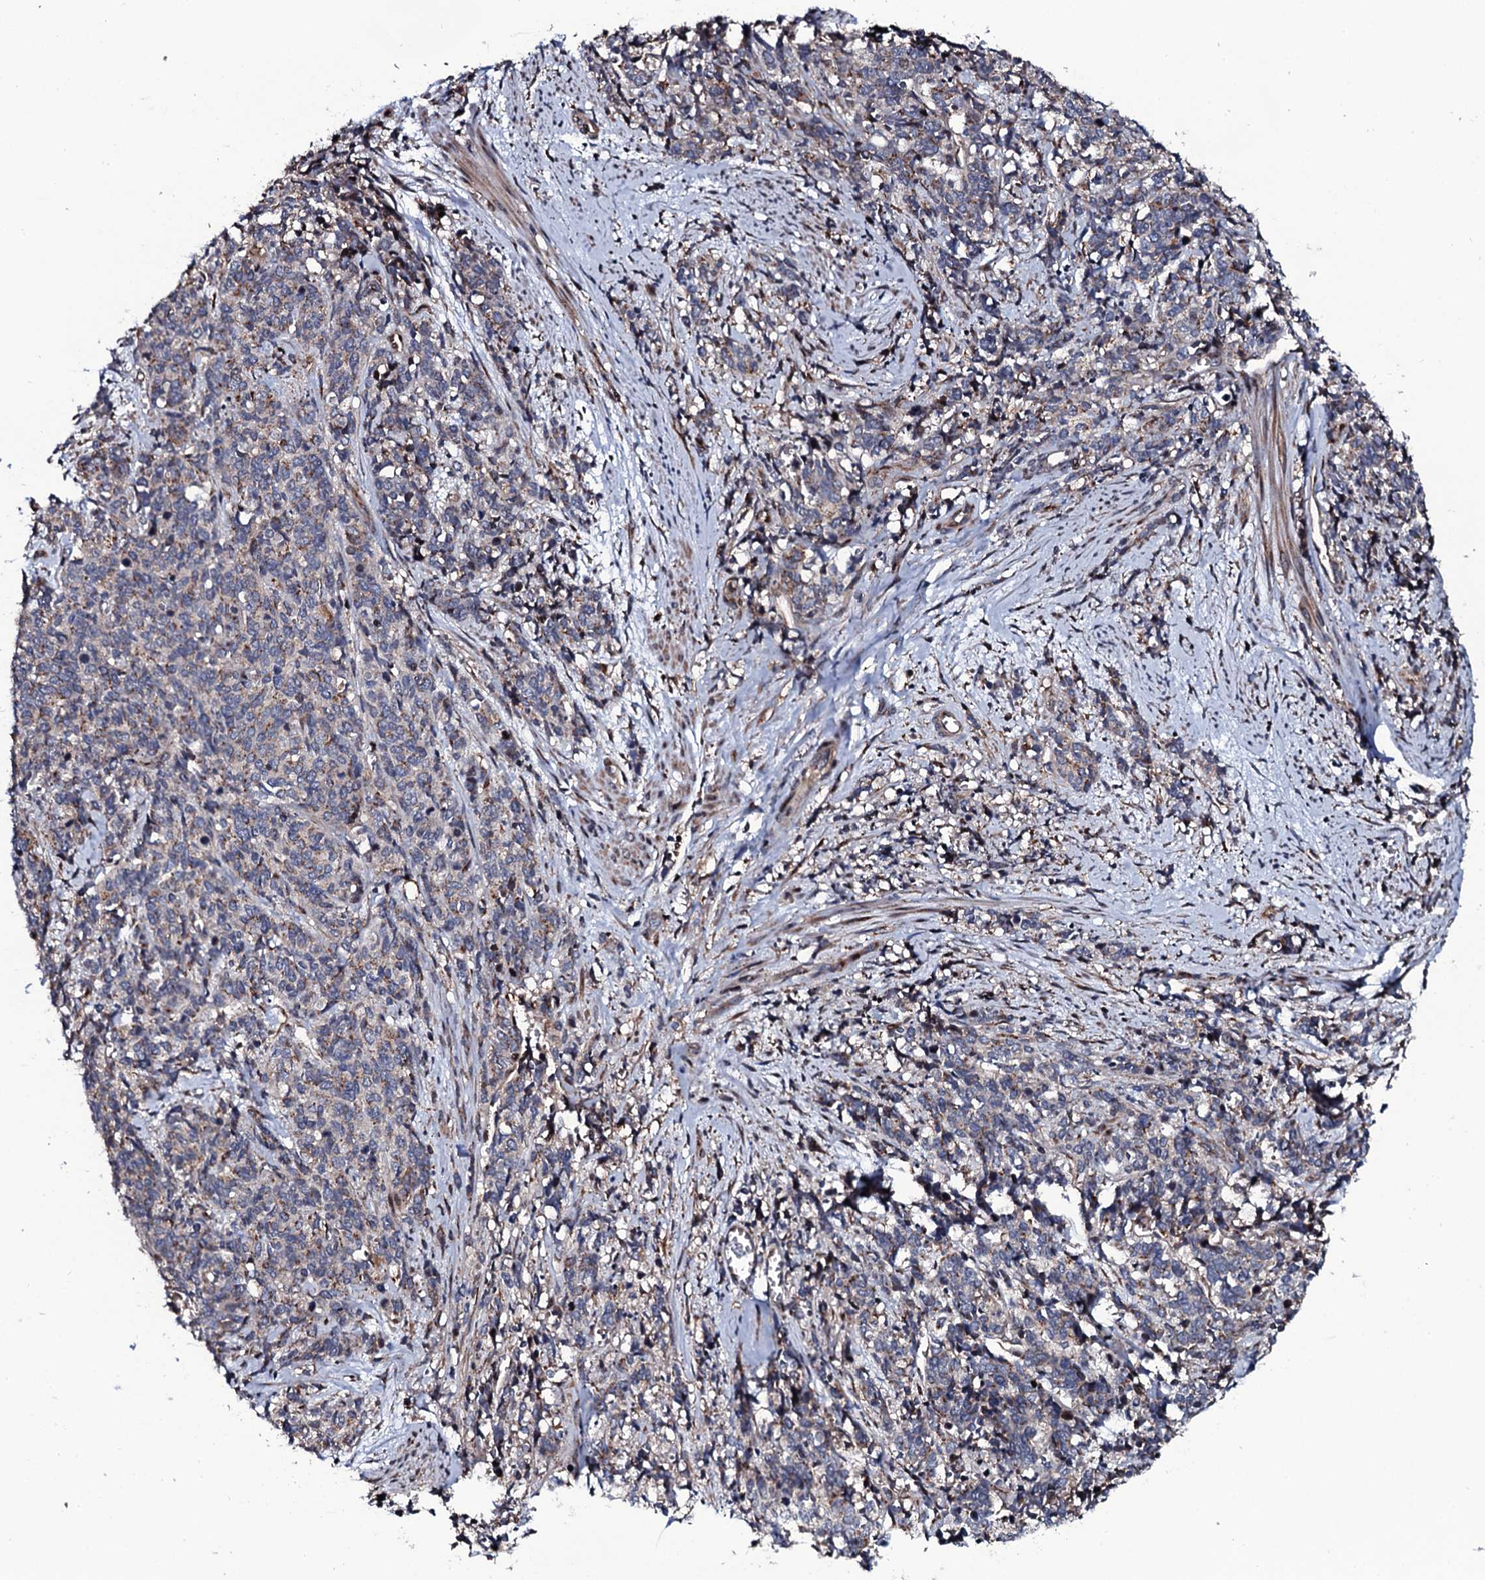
{"staining": {"intensity": "moderate", "quantity": "<25%", "location": "cytoplasmic/membranous"}, "tissue": "cervical cancer", "cell_type": "Tumor cells", "image_type": "cancer", "snomed": [{"axis": "morphology", "description": "Squamous cell carcinoma, NOS"}, {"axis": "topography", "description": "Cervix"}], "caption": "This histopathology image demonstrates cervical cancer stained with IHC to label a protein in brown. The cytoplasmic/membranous of tumor cells show moderate positivity for the protein. Nuclei are counter-stained blue.", "gene": "PLET1", "patient": {"sex": "female", "age": 60}}